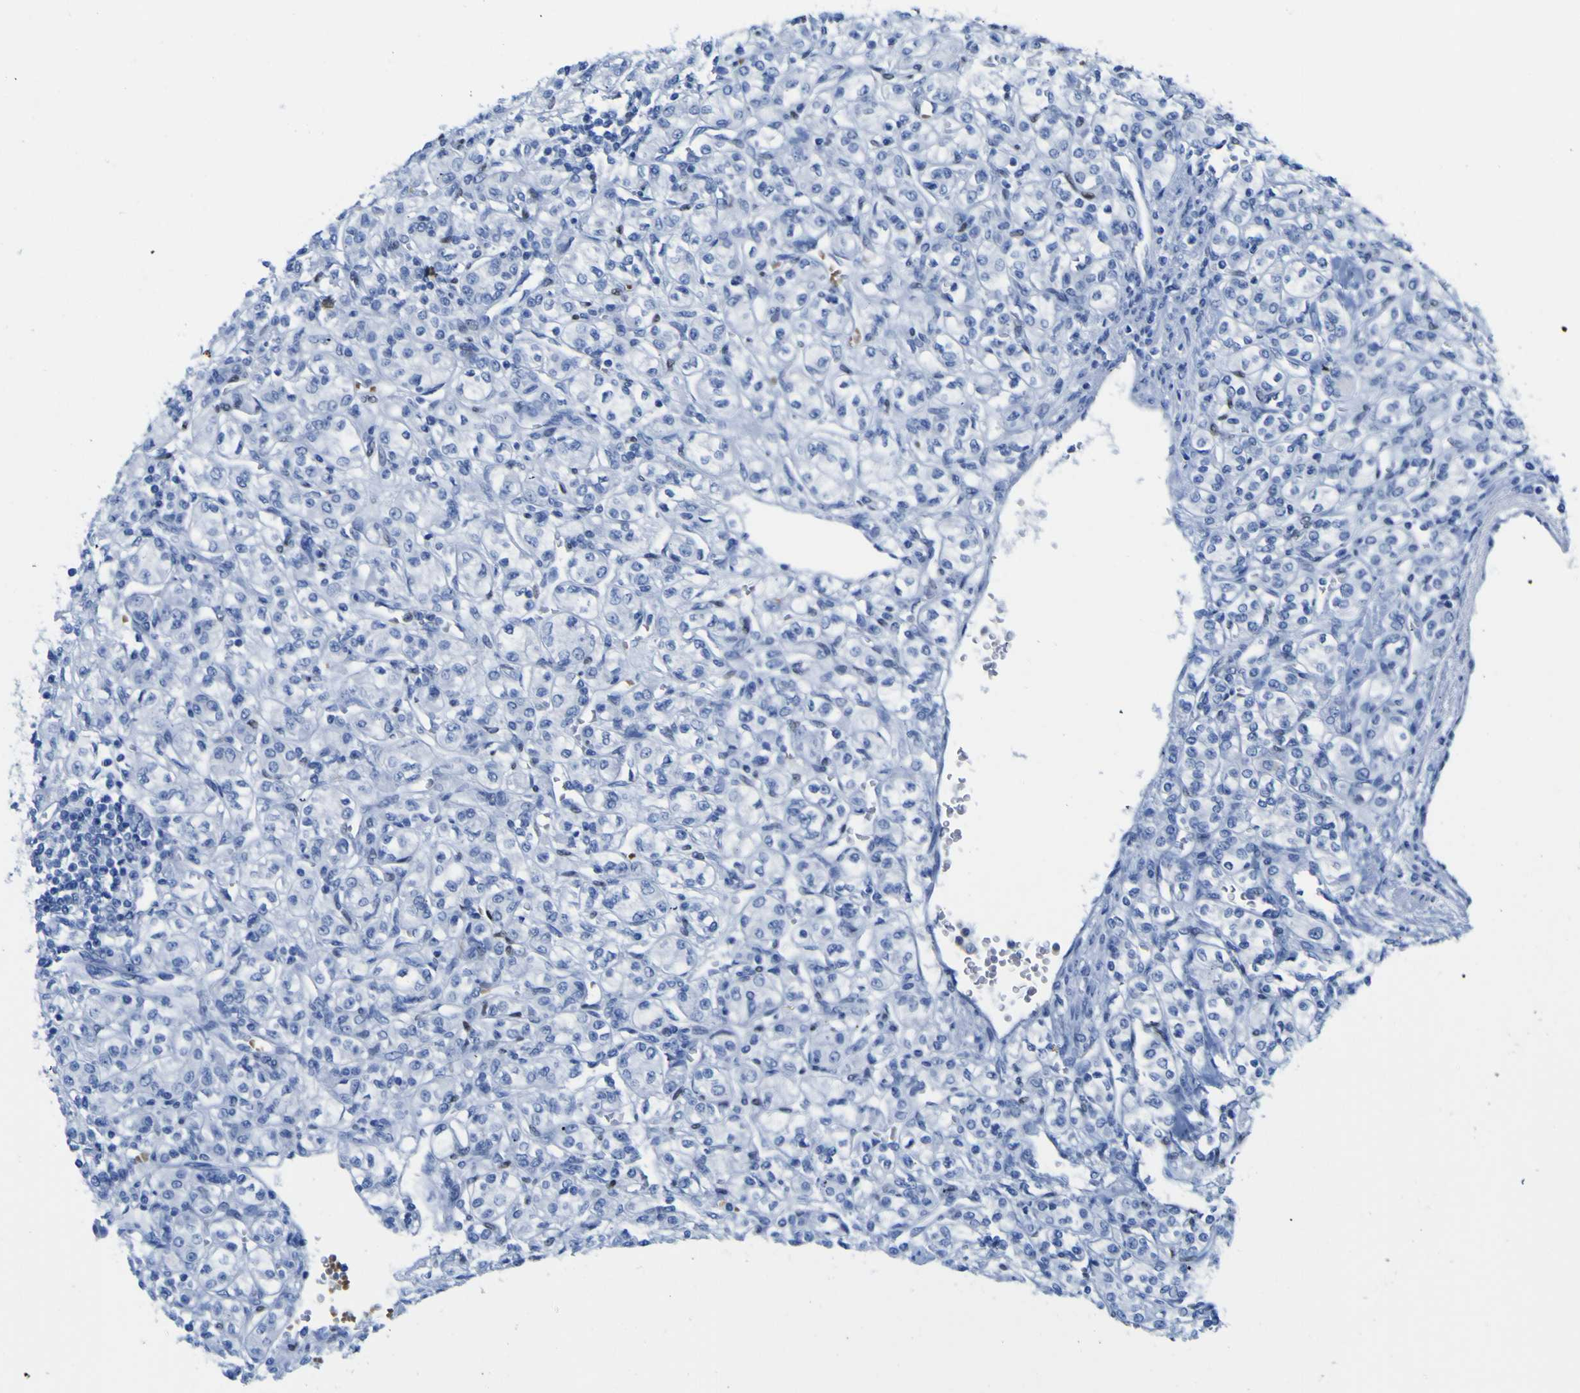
{"staining": {"intensity": "negative", "quantity": "none", "location": "none"}, "tissue": "renal cancer", "cell_type": "Tumor cells", "image_type": "cancer", "snomed": [{"axis": "morphology", "description": "Adenocarcinoma, NOS"}, {"axis": "topography", "description": "Kidney"}], "caption": "Protein analysis of renal cancer (adenocarcinoma) displays no significant expression in tumor cells.", "gene": "DACH1", "patient": {"sex": "male", "age": 77}}